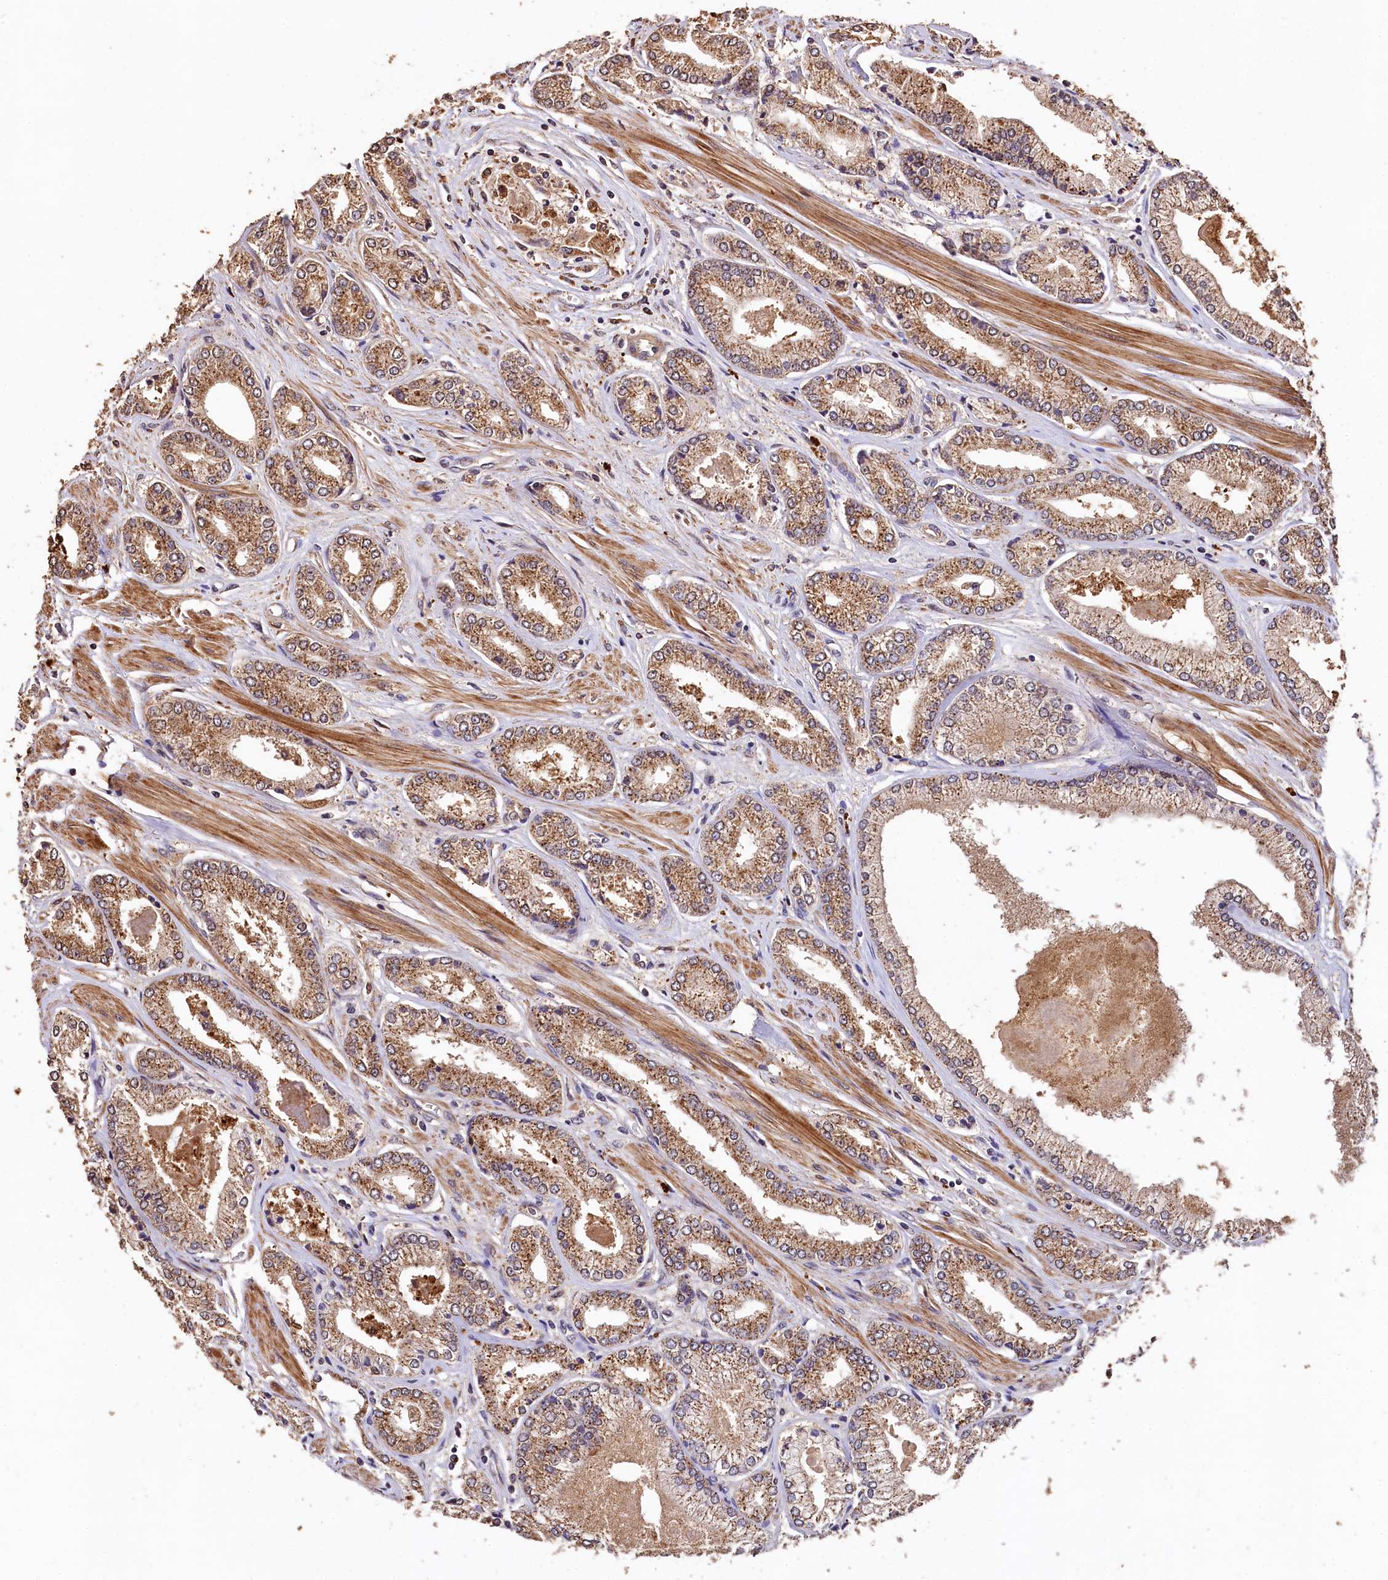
{"staining": {"intensity": "moderate", "quantity": ">75%", "location": "cytoplasmic/membranous"}, "tissue": "prostate cancer", "cell_type": "Tumor cells", "image_type": "cancer", "snomed": [{"axis": "morphology", "description": "Adenocarcinoma, Low grade"}, {"axis": "topography", "description": "Prostate"}], "caption": "Protein expression analysis of human prostate cancer (adenocarcinoma (low-grade)) reveals moderate cytoplasmic/membranous positivity in about >75% of tumor cells.", "gene": "LSM4", "patient": {"sex": "male", "age": 60}}